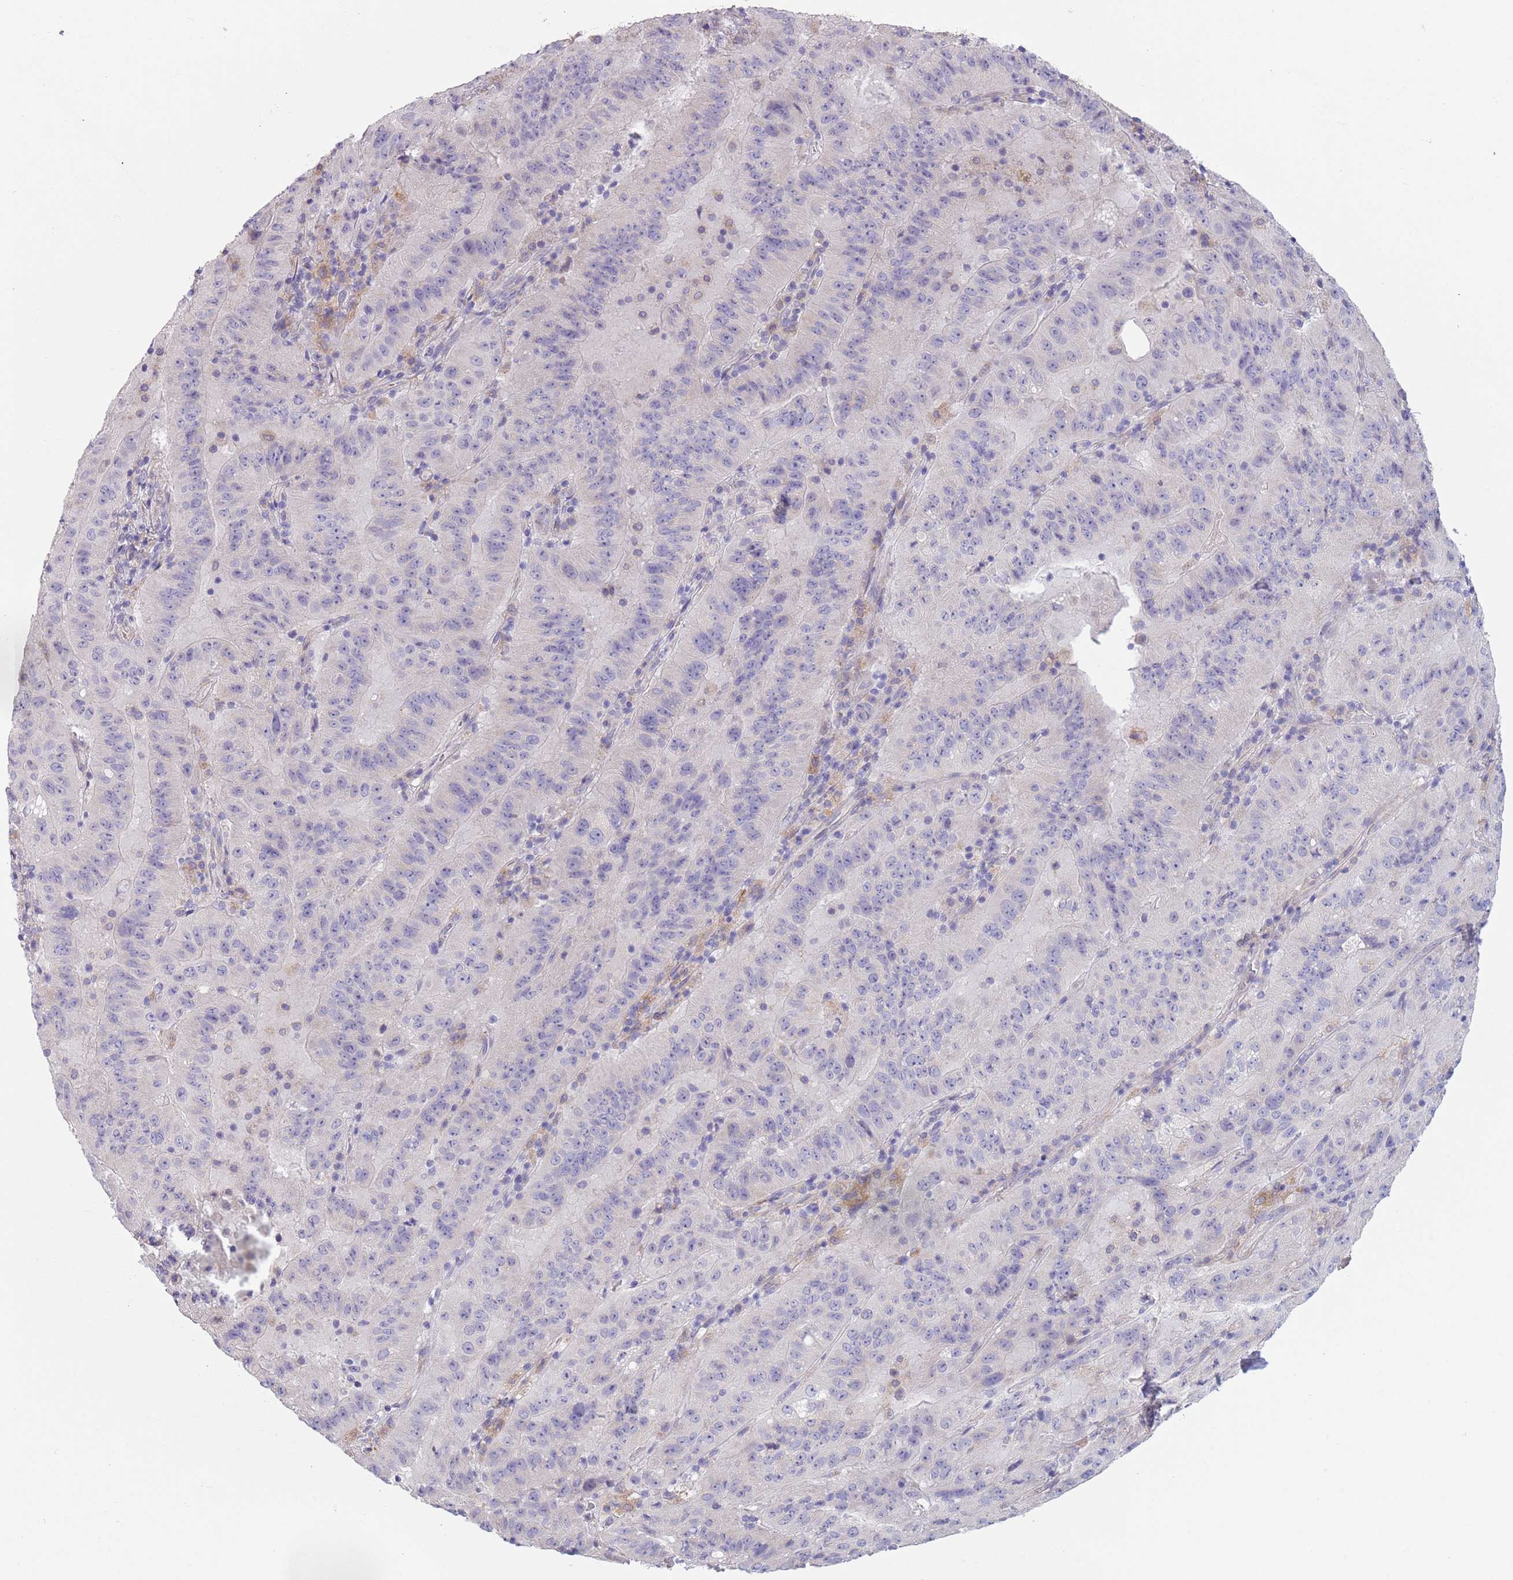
{"staining": {"intensity": "negative", "quantity": "none", "location": "none"}, "tissue": "pancreatic cancer", "cell_type": "Tumor cells", "image_type": "cancer", "snomed": [{"axis": "morphology", "description": "Adenocarcinoma, NOS"}, {"axis": "topography", "description": "Pancreas"}], "caption": "A high-resolution photomicrograph shows immunohistochemistry (IHC) staining of pancreatic cancer, which displays no significant expression in tumor cells.", "gene": "COQ5", "patient": {"sex": "male", "age": 63}}